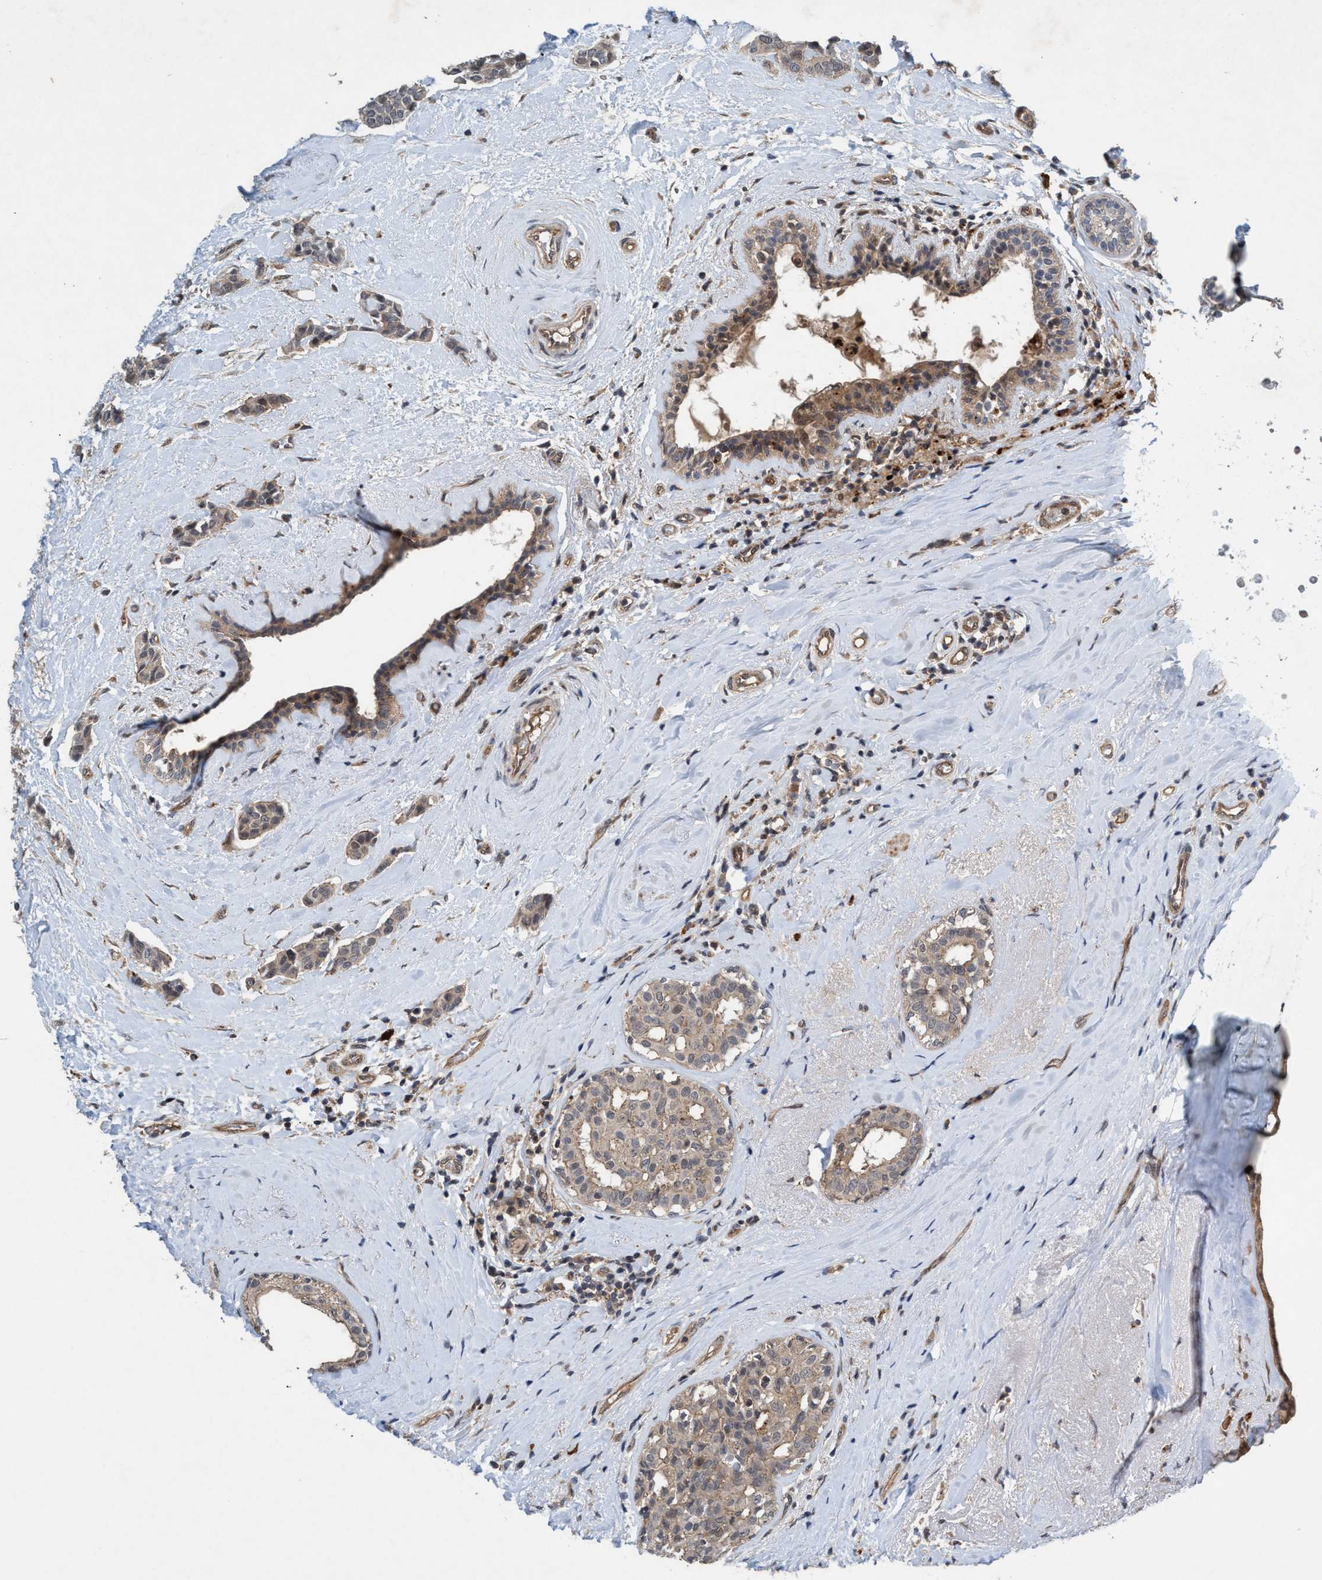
{"staining": {"intensity": "weak", "quantity": ">75%", "location": "cytoplasmic/membranous"}, "tissue": "breast cancer", "cell_type": "Tumor cells", "image_type": "cancer", "snomed": [{"axis": "morphology", "description": "Duct carcinoma"}, {"axis": "topography", "description": "Breast"}], "caption": "Breast invasive ductal carcinoma stained with a brown dye reveals weak cytoplasmic/membranous positive positivity in about >75% of tumor cells.", "gene": "TRIM65", "patient": {"sex": "female", "age": 55}}